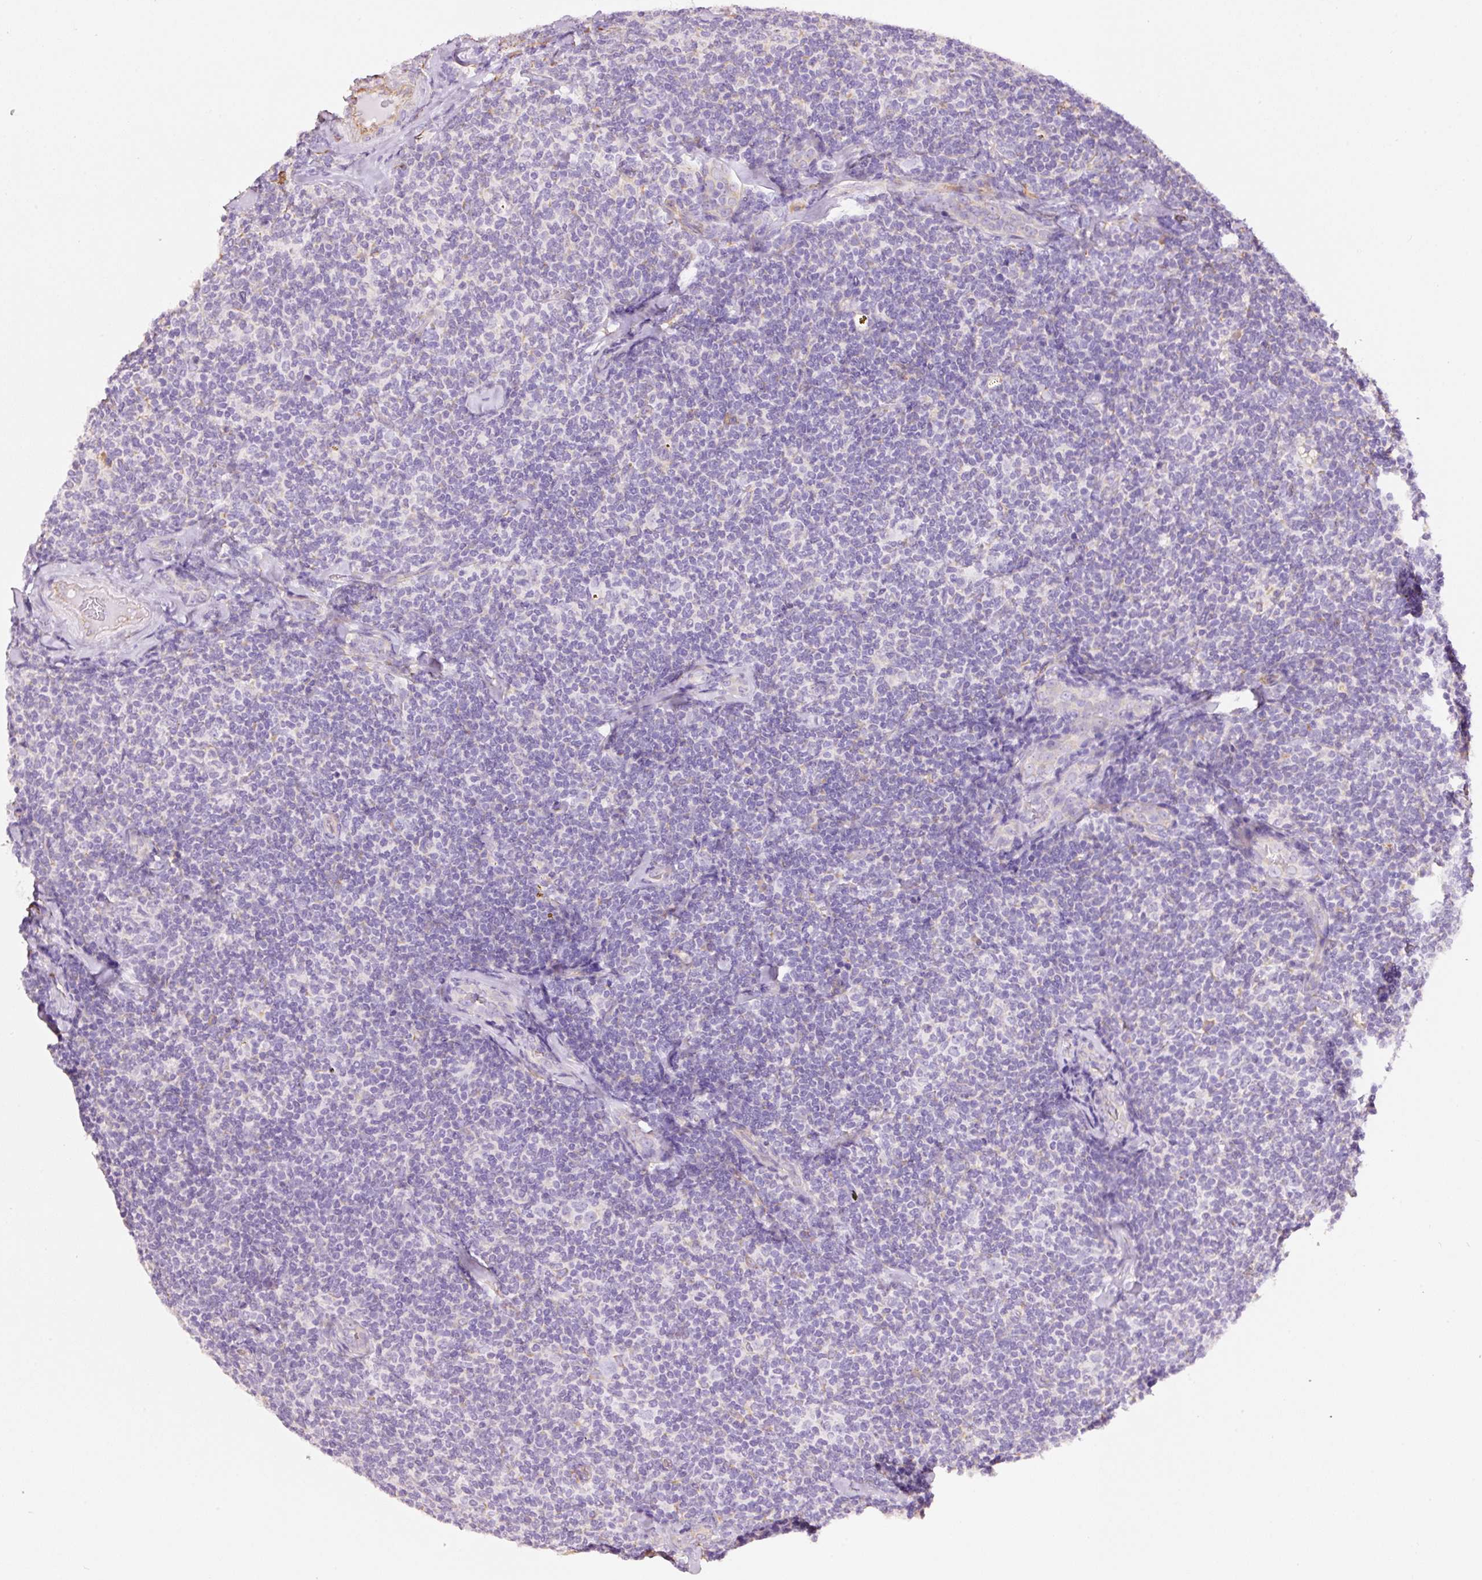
{"staining": {"intensity": "negative", "quantity": "none", "location": "none"}, "tissue": "lymphoma", "cell_type": "Tumor cells", "image_type": "cancer", "snomed": [{"axis": "morphology", "description": "Malignant lymphoma, non-Hodgkin's type, Low grade"}, {"axis": "topography", "description": "Lymph node"}], "caption": "The photomicrograph displays no staining of tumor cells in malignant lymphoma, non-Hodgkin's type (low-grade).", "gene": "GCG", "patient": {"sex": "female", "age": 56}}